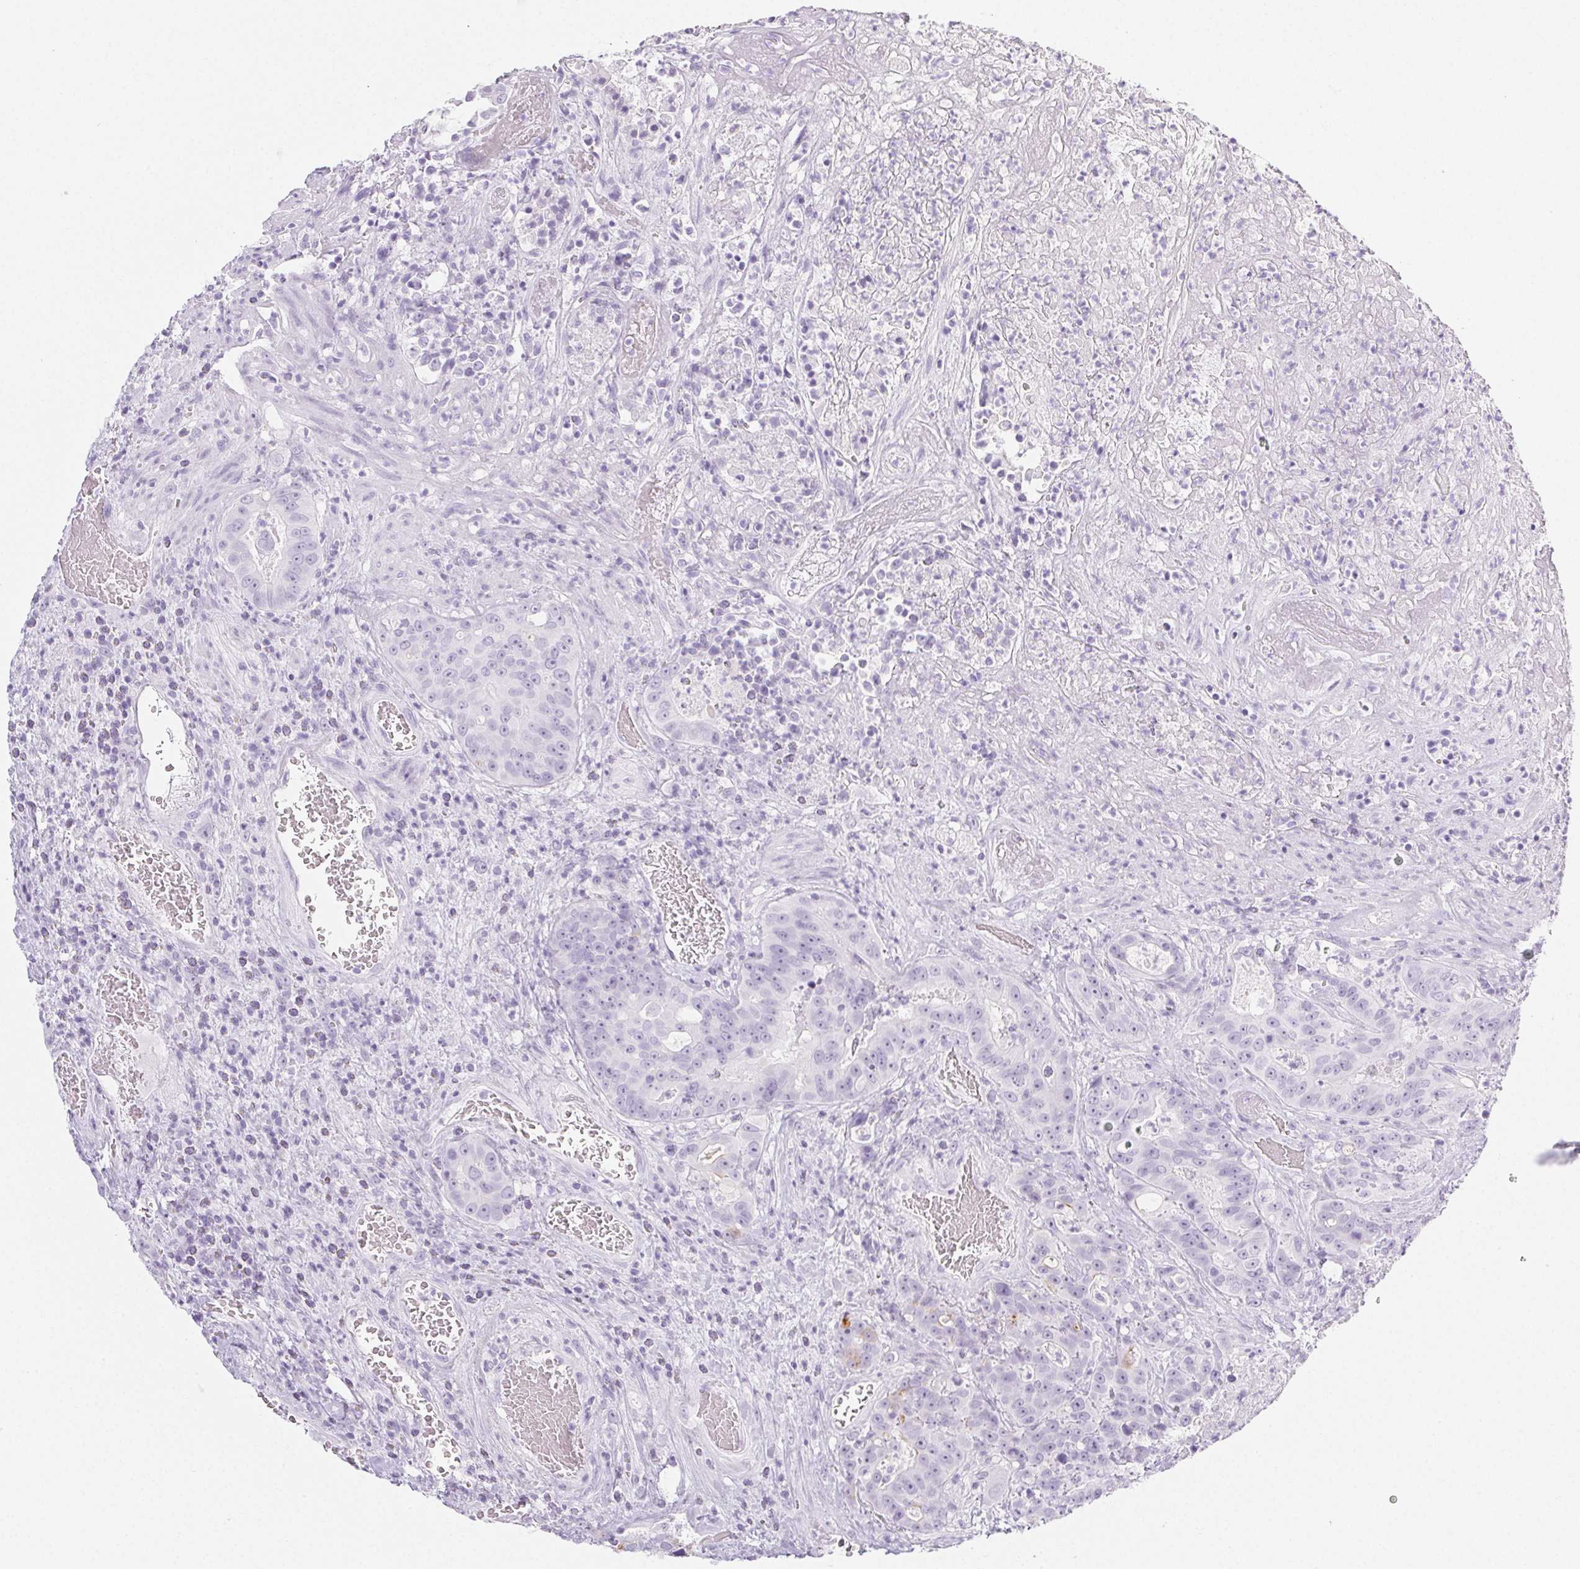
{"staining": {"intensity": "negative", "quantity": "none", "location": "none"}, "tissue": "colorectal cancer", "cell_type": "Tumor cells", "image_type": "cancer", "snomed": [{"axis": "morphology", "description": "Adenocarcinoma, NOS"}, {"axis": "topography", "description": "Rectum"}], "caption": "The micrograph displays no staining of tumor cells in colorectal cancer (adenocarcinoma).", "gene": "PI3", "patient": {"sex": "female", "age": 62}}